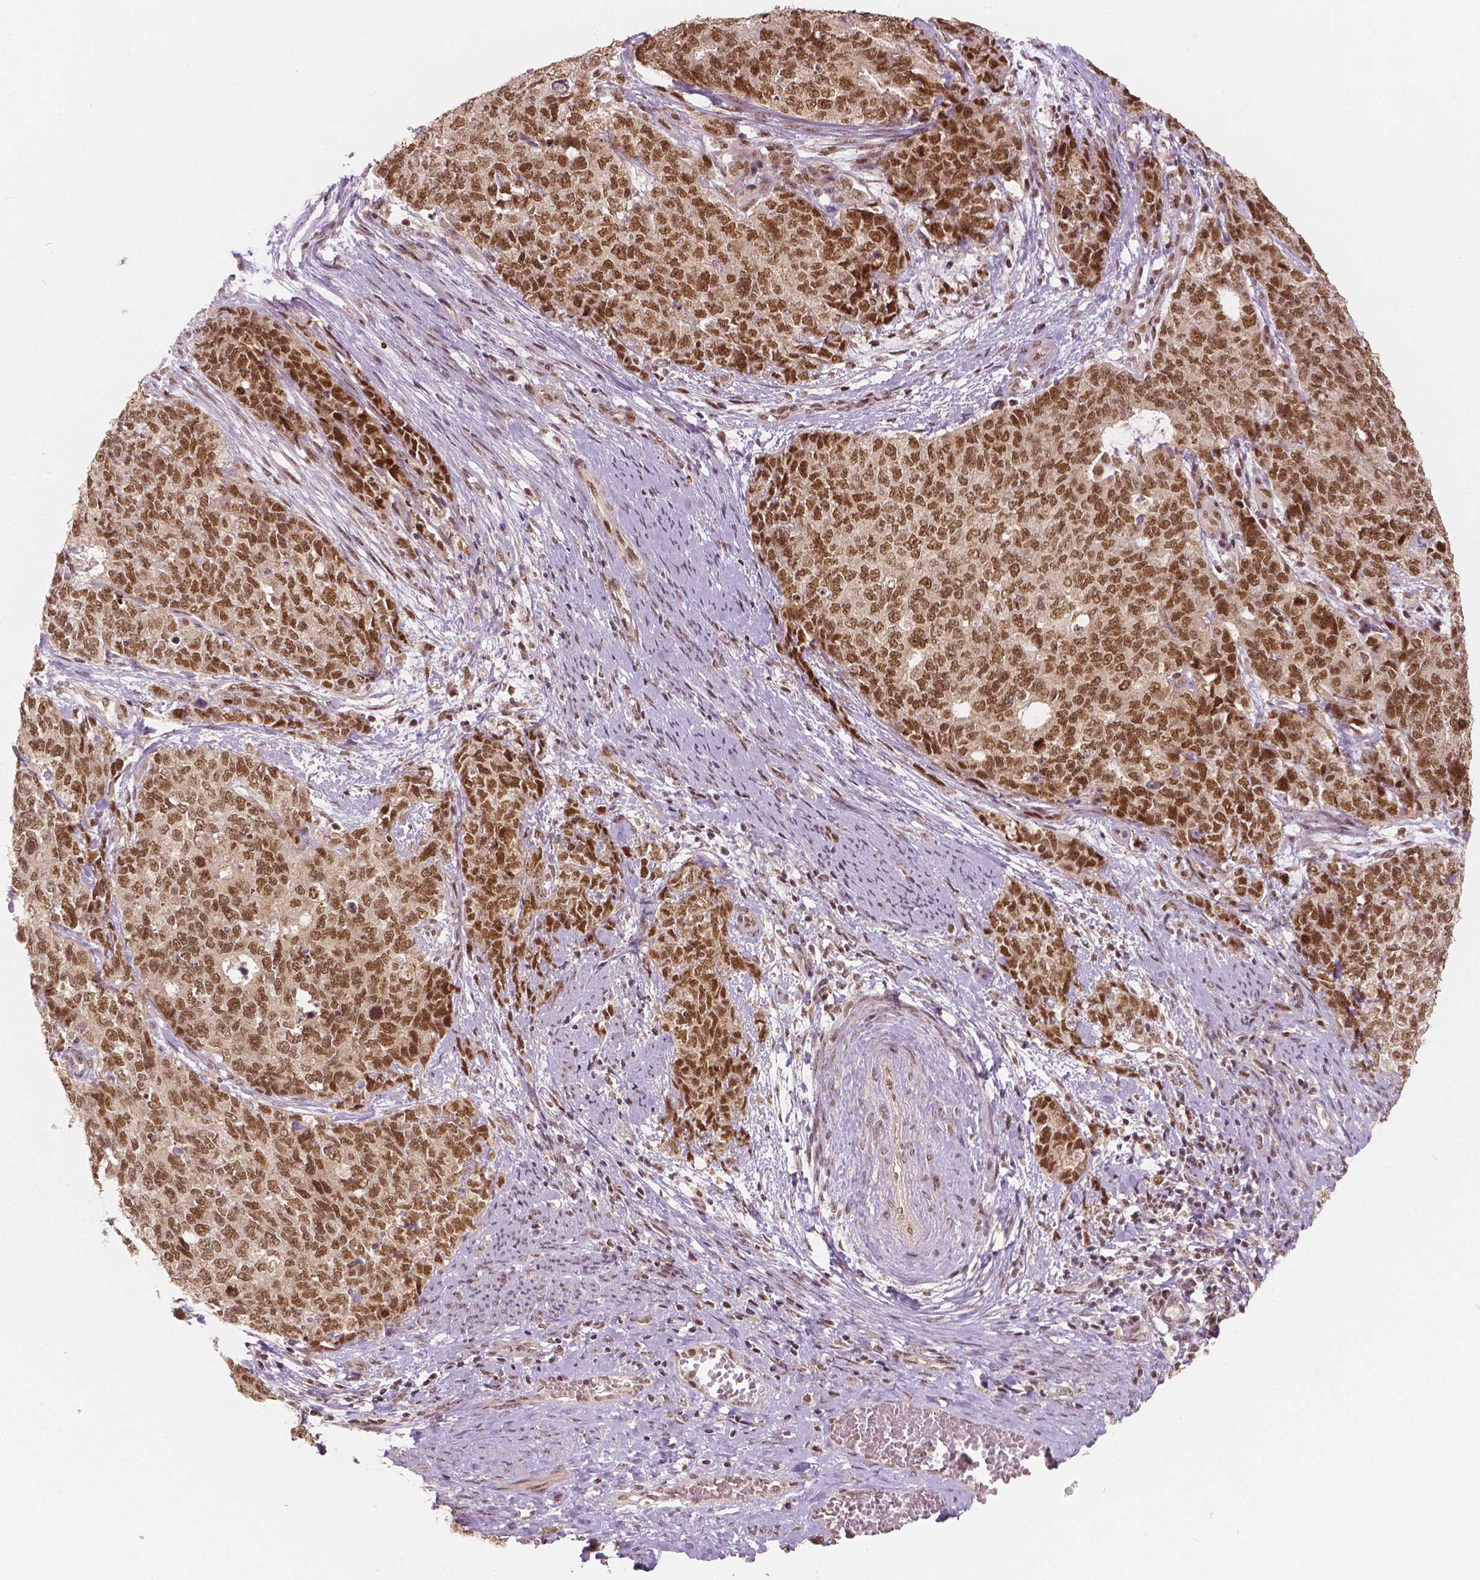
{"staining": {"intensity": "moderate", "quantity": ">75%", "location": "nuclear"}, "tissue": "cervical cancer", "cell_type": "Tumor cells", "image_type": "cancer", "snomed": [{"axis": "morphology", "description": "Squamous cell carcinoma, NOS"}, {"axis": "topography", "description": "Cervix"}], "caption": "Tumor cells exhibit medium levels of moderate nuclear staining in about >75% of cells in cervical cancer (squamous cell carcinoma).", "gene": "NSD2", "patient": {"sex": "female", "age": 63}}